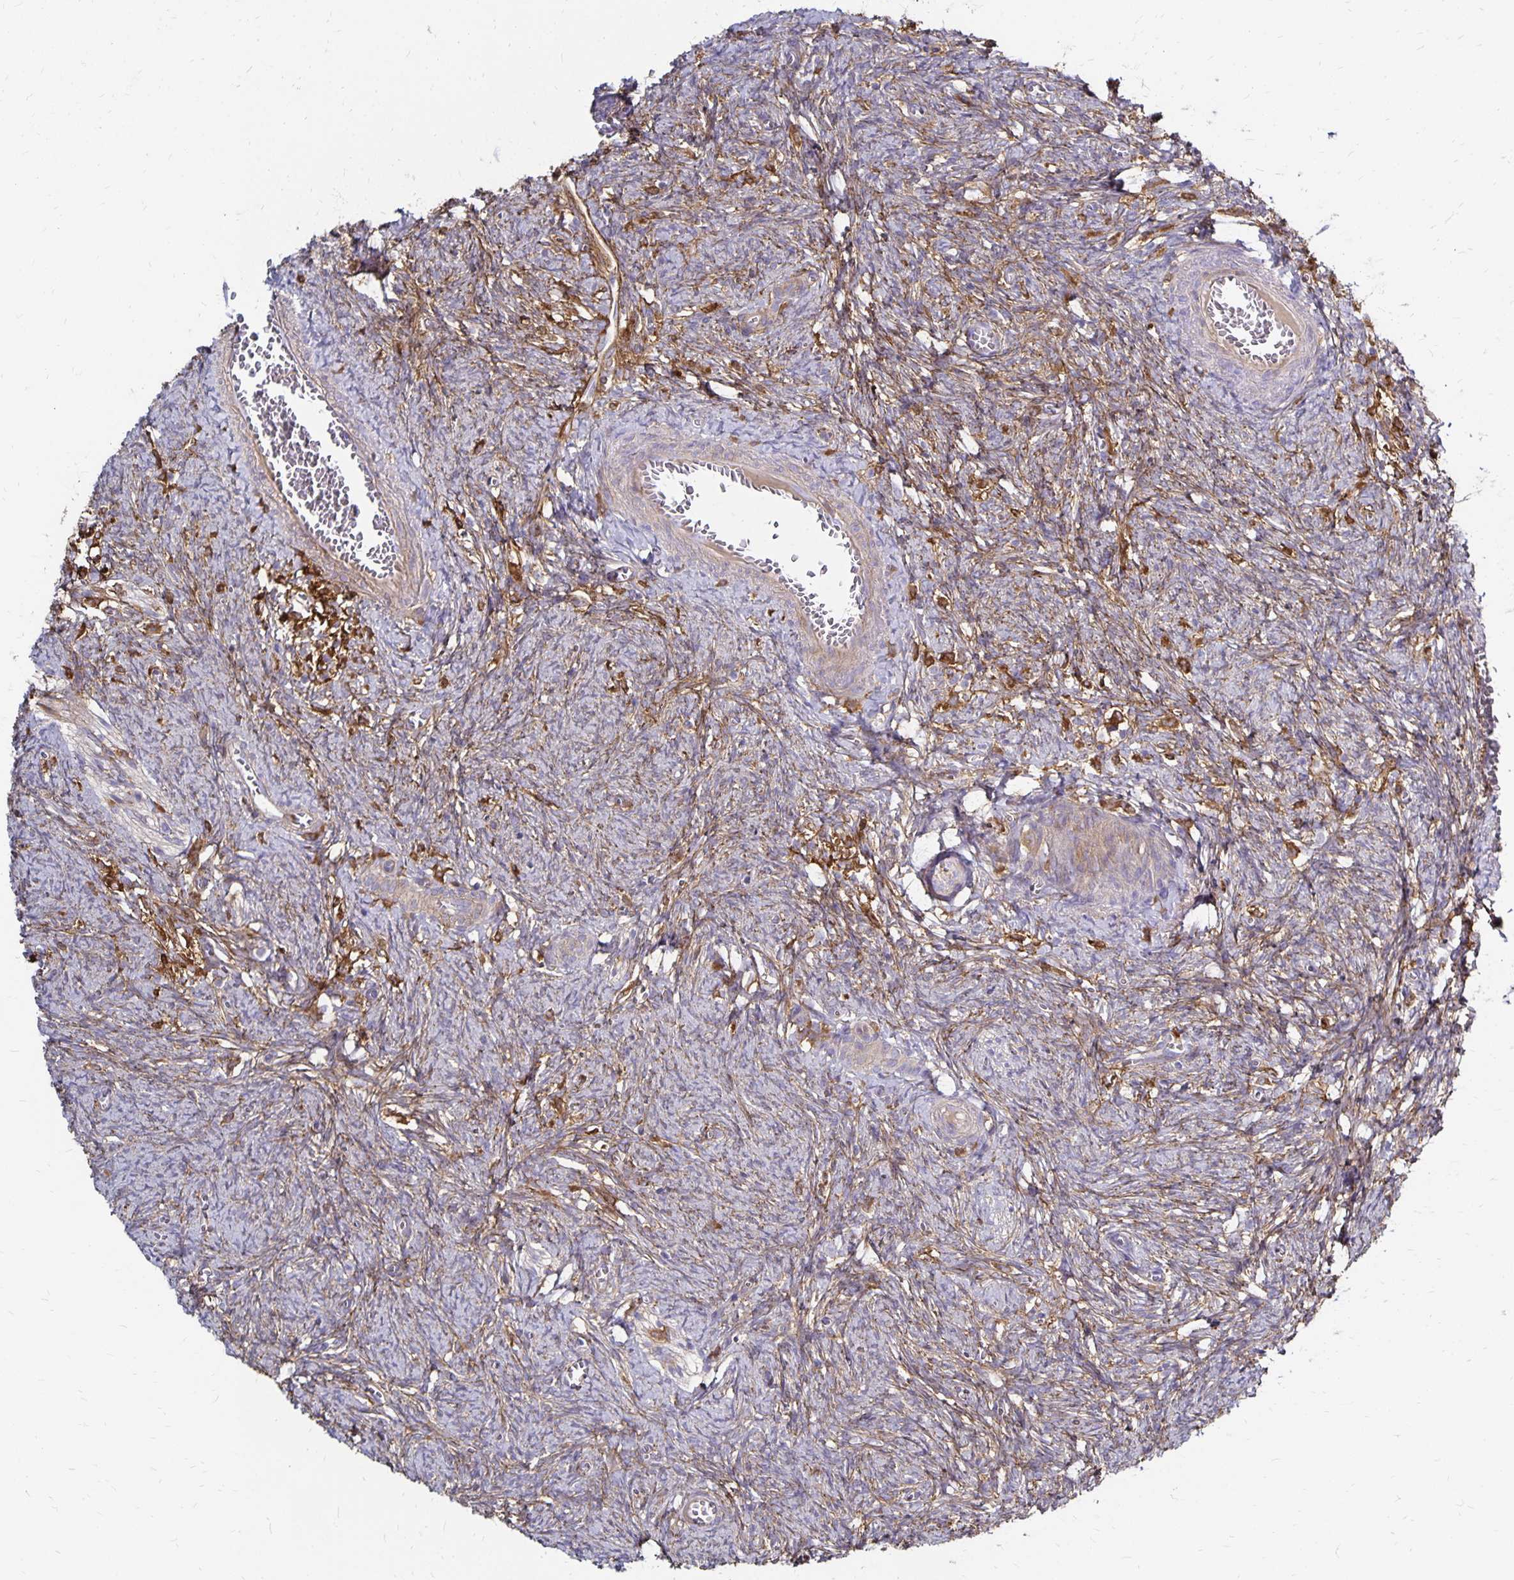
{"staining": {"intensity": "moderate", "quantity": "25%-75%", "location": "cytoplasmic/membranous"}, "tissue": "ovary", "cell_type": "Ovarian stroma cells", "image_type": "normal", "snomed": [{"axis": "morphology", "description": "Normal tissue, NOS"}, {"axis": "topography", "description": "Ovary"}], "caption": "The image demonstrates immunohistochemical staining of normal ovary. There is moderate cytoplasmic/membranous staining is seen in about 25%-75% of ovarian stroma cells.", "gene": "TNS3", "patient": {"sex": "female", "age": 41}}